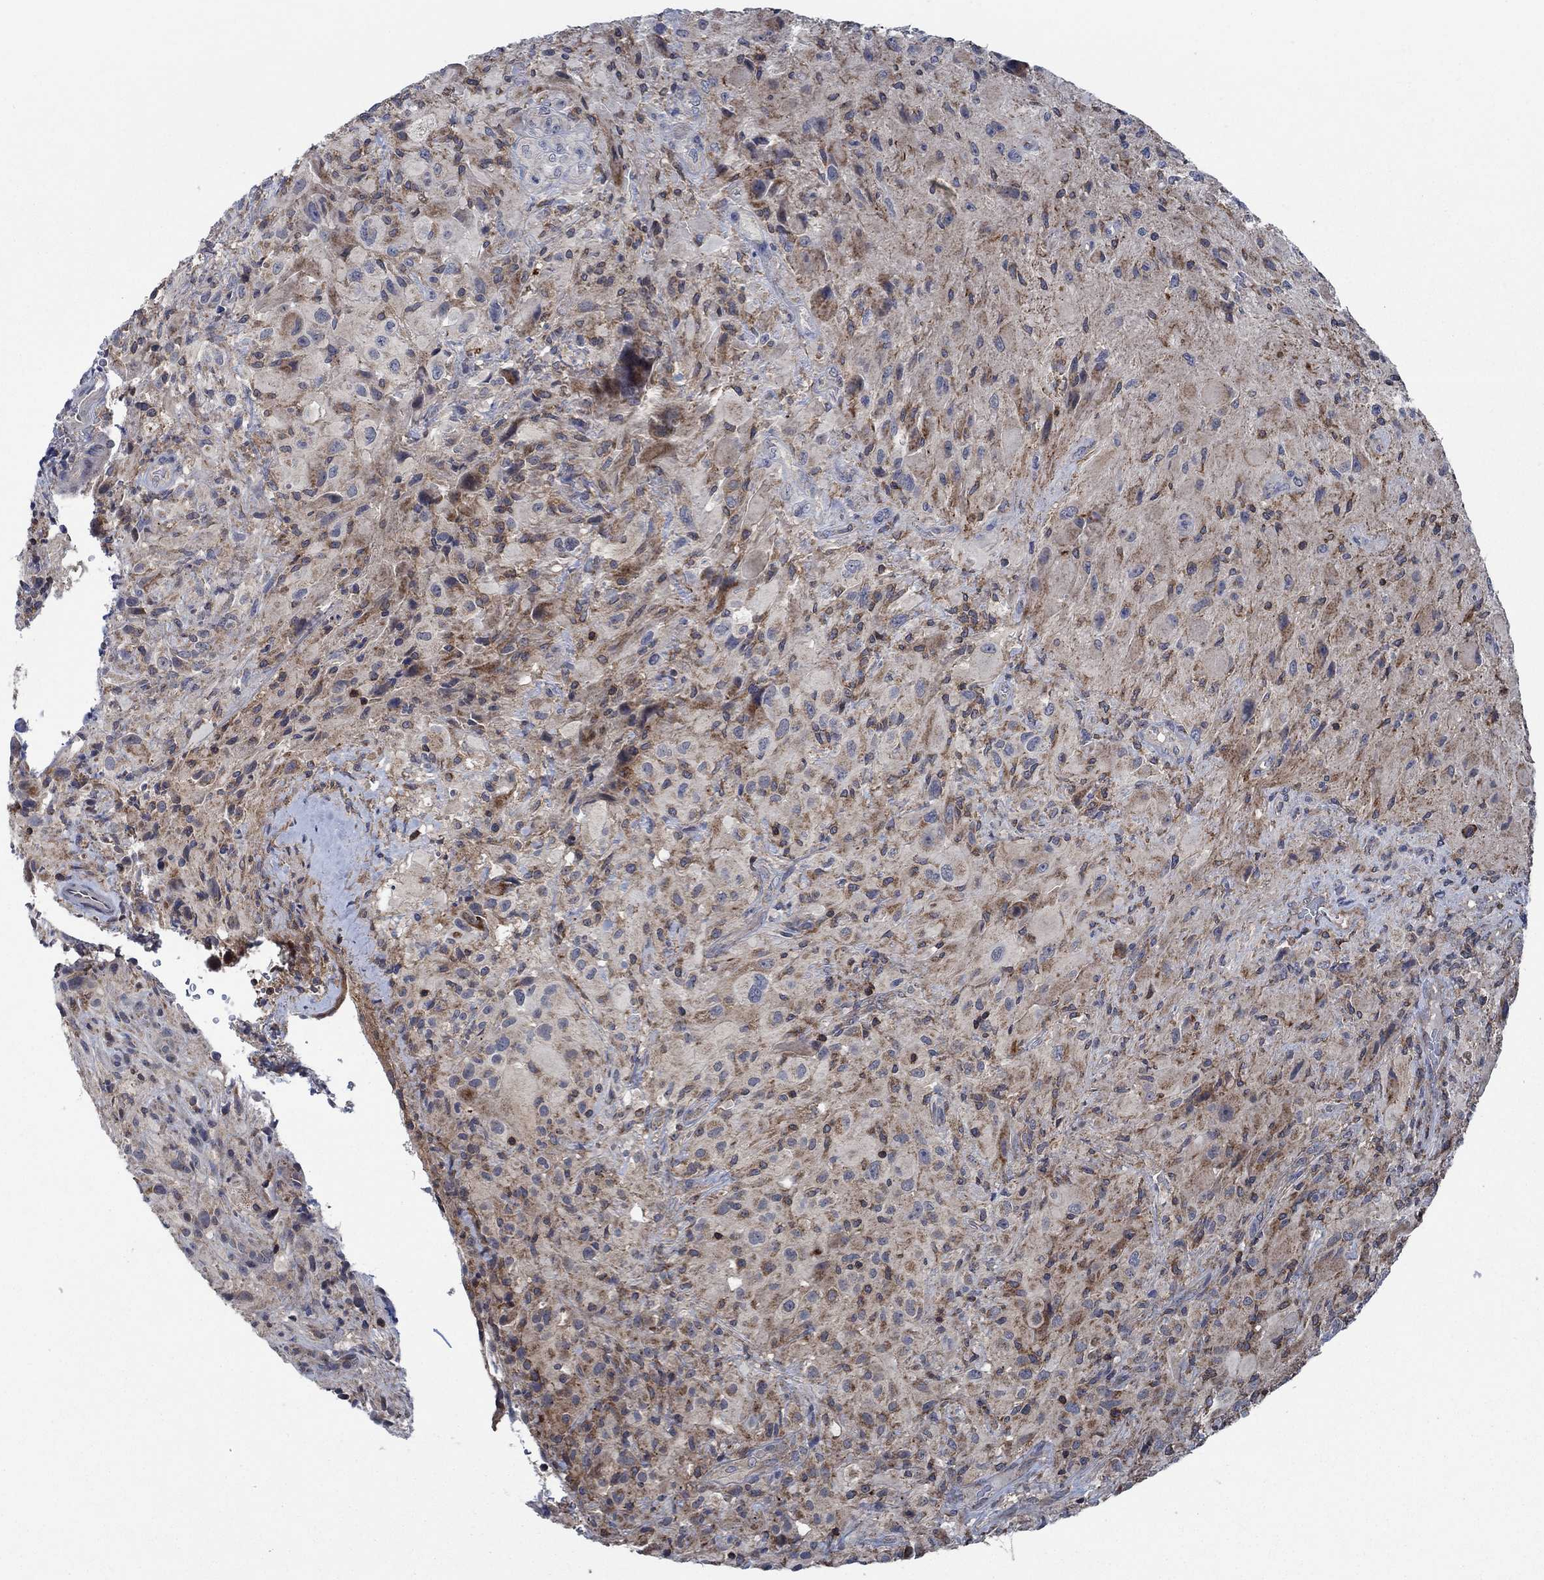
{"staining": {"intensity": "weak", "quantity": "<25%", "location": "cytoplasmic/membranous"}, "tissue": "glioma", "cell_type": "Tumor cells", "image_type": "cancer", "snomed": [{"axis": "morphology", "description": "Glioma, malignant, High grade"}, {"axis": "topography", "description": "Cerebral cortex"}], "caption": "There is no significant expression in tumor cells of glioma.", "gene": "STXBP6", "patient": {"sex": "male", "age": 35}}